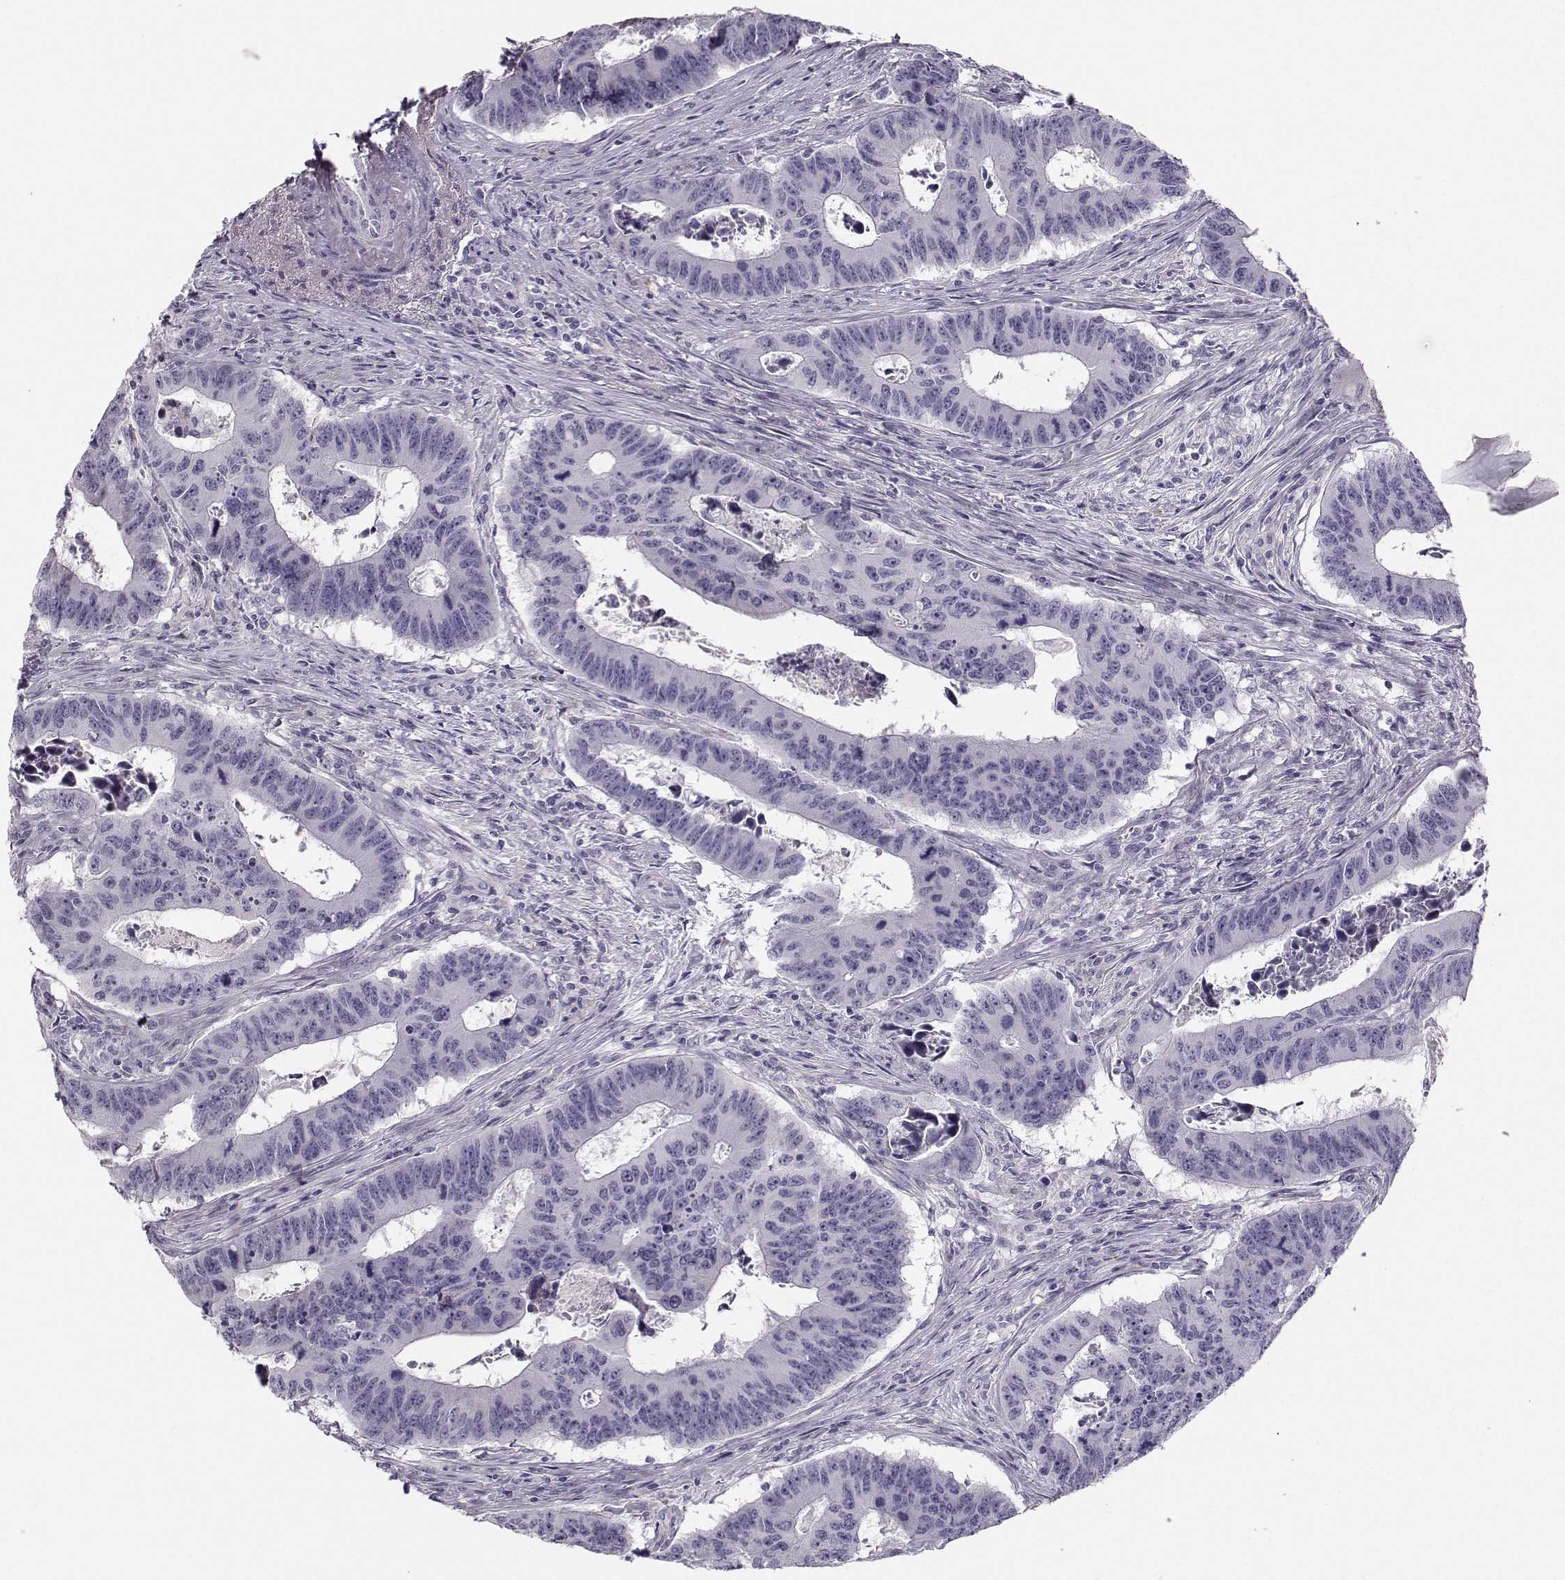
{"staining": {"intensity": "negative", "quantity": "none", "location": "none"}, "tissue": "colorectal cancer", "cell_type": "Tumor cells", "image_type": "cancer", "snomed": [{"axis": "morphology", "description": "Adenocarcinoma, NOS"}, {"axis": "topography", "description": "Appendix"}, {"axis": "topography", "description": "Colon"}, {"axis": "topography", "description": "Cecum"}, {"axis": "topography", "description": "Colon asc"}], "caption": "DAB (3,3'-diaminobenzidine) immunohistochemical staining of human colorectal cancer (adenocarcinoma) reveals no significant staining in tumor cells.", "gene": "CASR", "patient": {"sex": "female", "age": 85}}